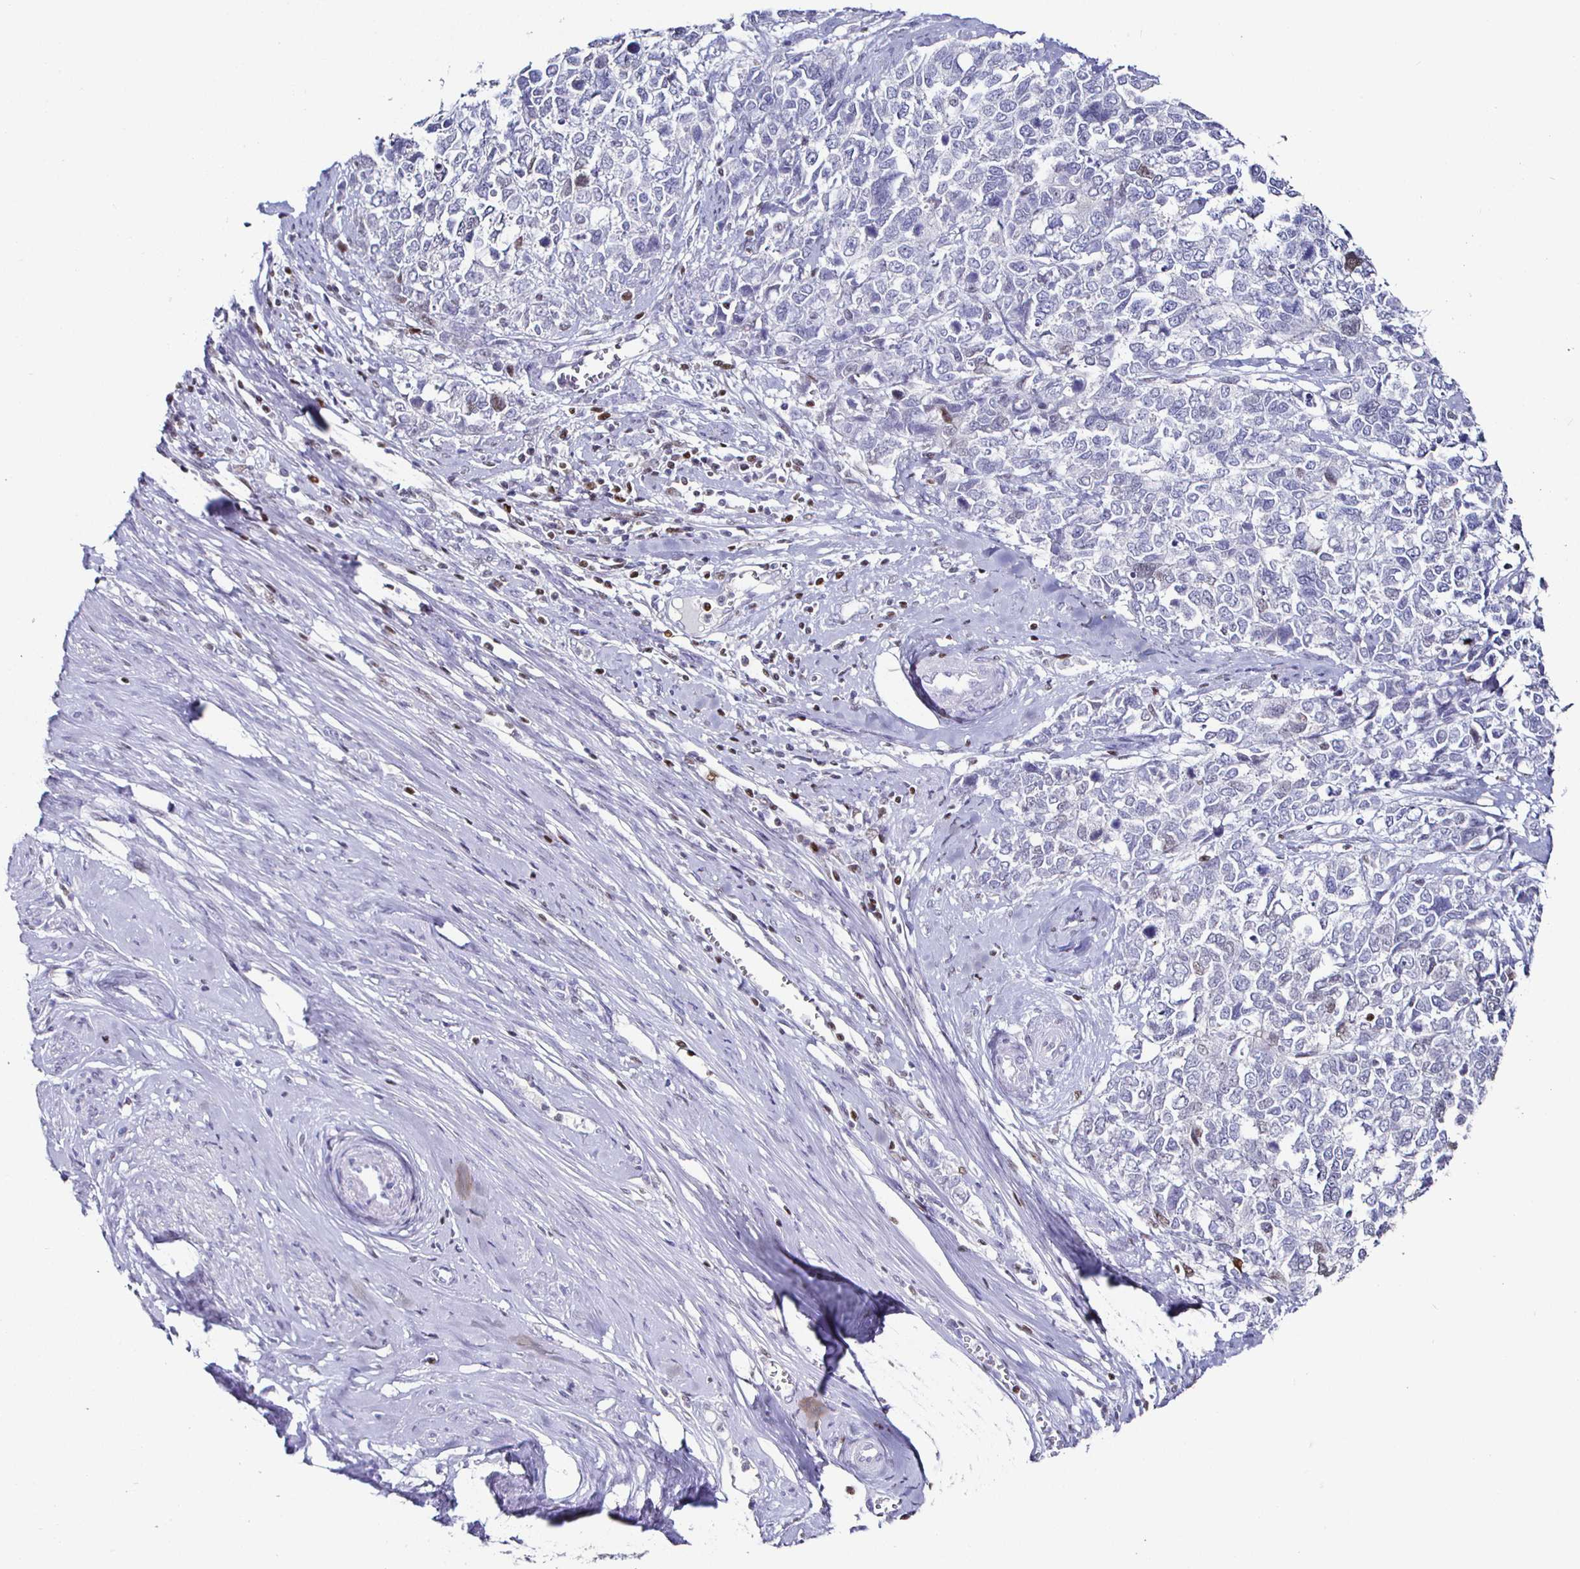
{"staining": {"intensity": "negative", "quantity": "none", "location": "none"}, "tissue": "cervical cancer", "cell_type": "Tumor cells", "image_type": "cancer", "snomed": [{"axis": "morphology", "description": "Adenocarcinoma, NOS"}, {"axis": "topography", "description": "Cervix"}], "caption": "Immunohistochemistry (IHC) histopathology image of neoplastic tissue: cervical adenocarcinoma stained with DAB (3,3'-diaminobenzidine) demonstrates no significant protein expression in tumor cells.", "gene": "RUNX2", "patient": {"sex": "female", "age": 63}}